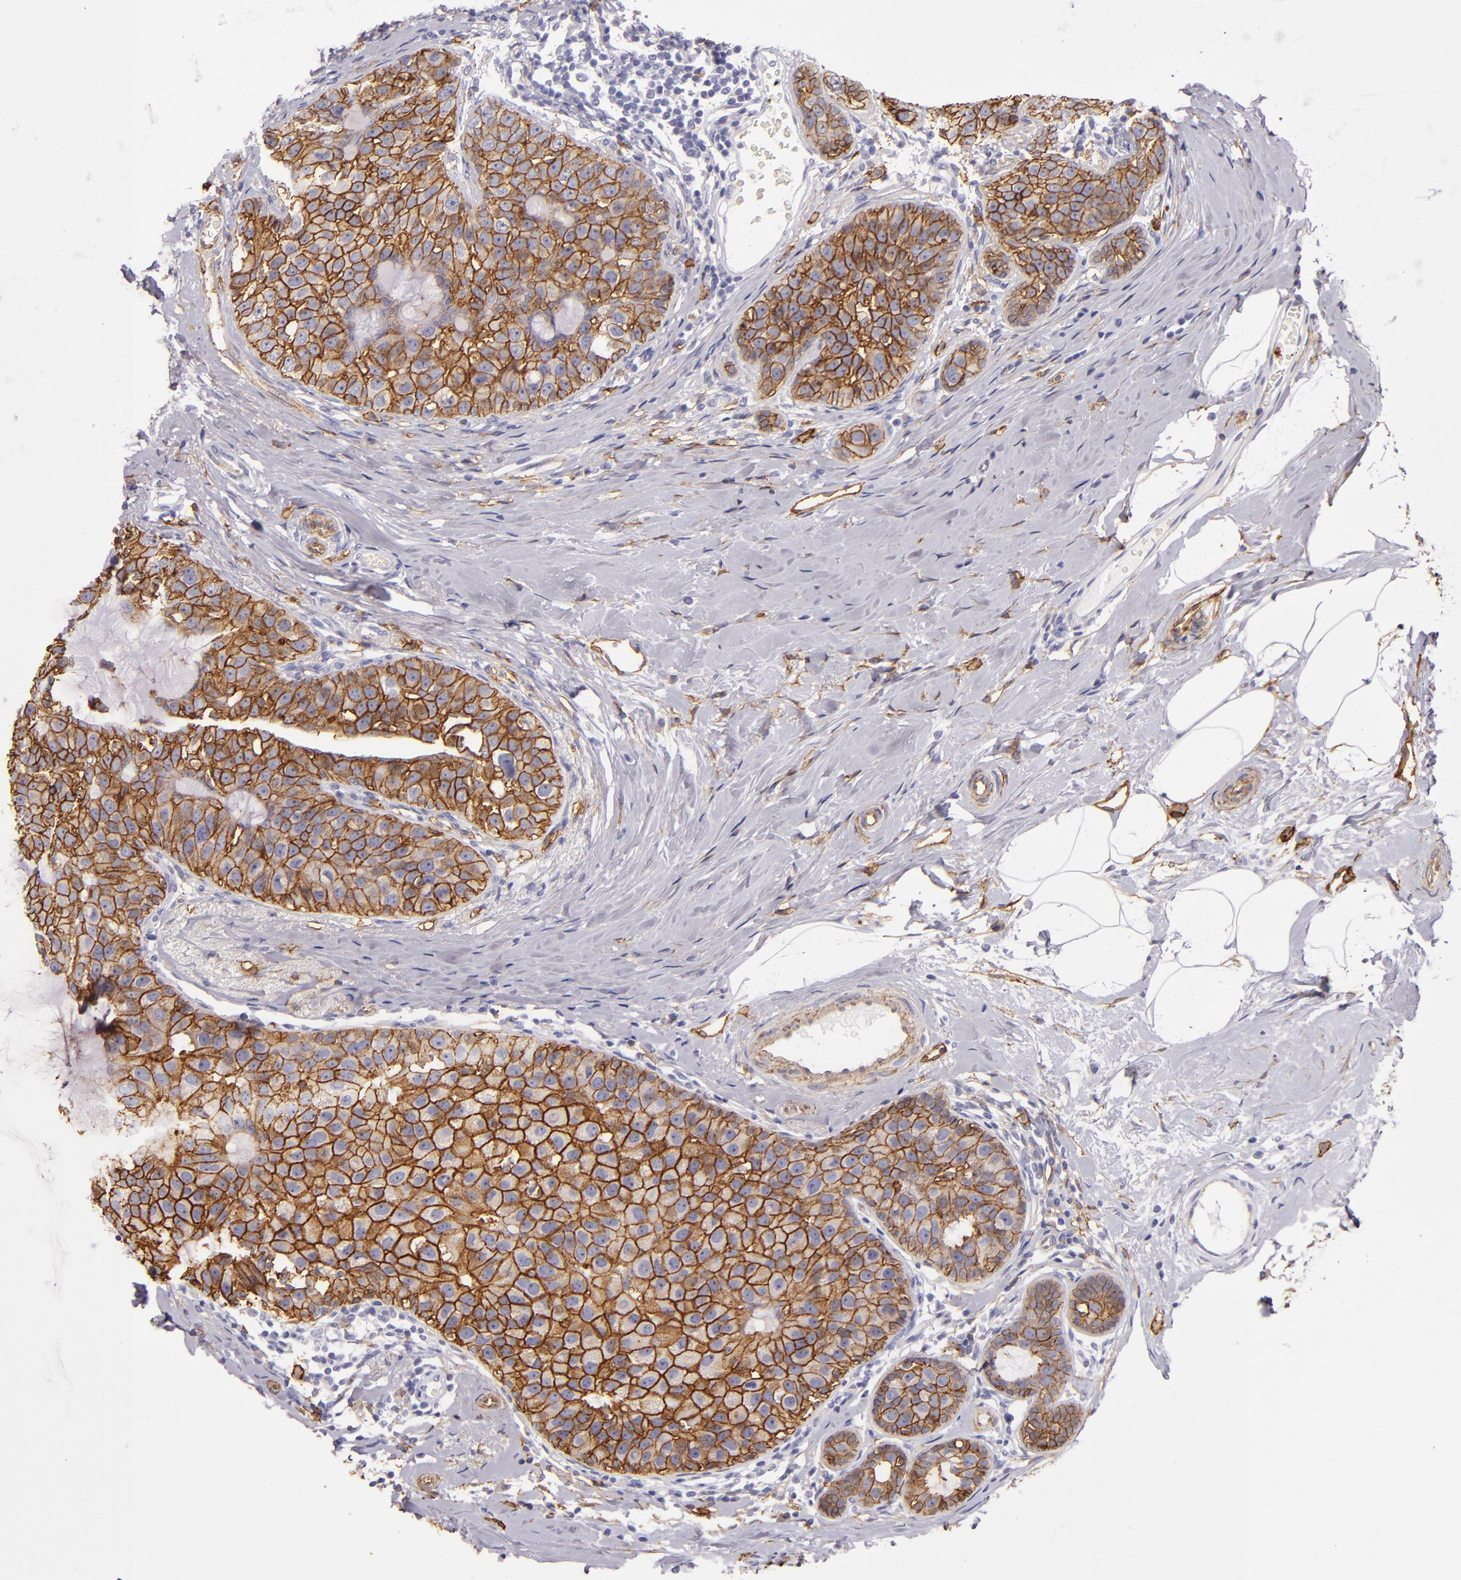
{"staining": {"intensity": "strong", "quantity": ">75%", "location": "cytoplasmic/membranous"}, "tissue": "breast cancer", "cell_type": "Tumor cells", "image_type": "cancer", "snomed": [{"axis": "morphology", "description": "Normal tissue, NOS"}, {"axis": "morphology", "description": "Duct carcinoma"}, {"axis": "topography", "description": "Breast"}], "caption": "Strong cytoplasmic/membranous protein positivity is appreciated in approximately >75% of tumor cells in breast cancer.", "gene": "CD9", "patient": {"sex": "female", "age": 50}}